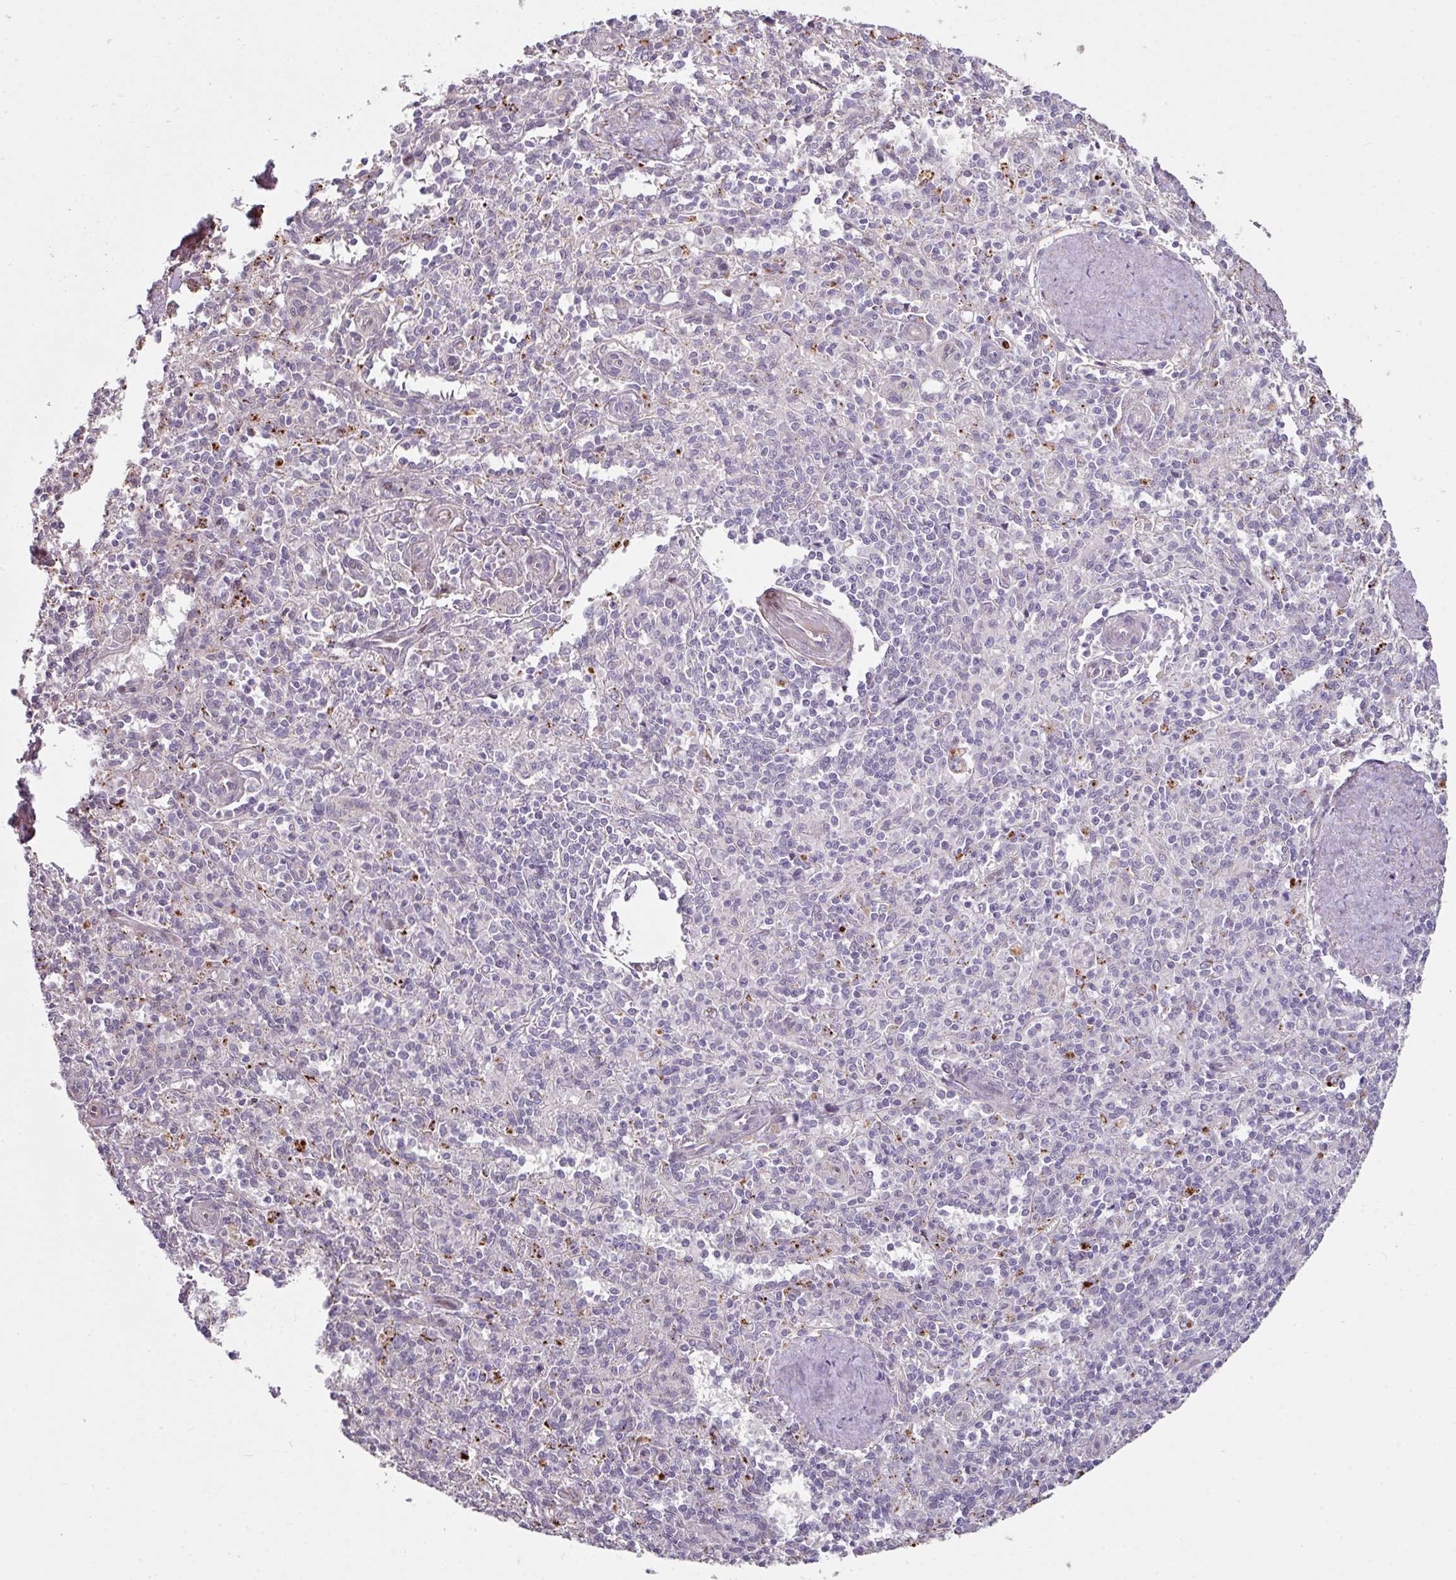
{"staining": {"intensity": "negative", "quantity": "none", "location": "none"}, "tissue": "spleen", "cell_type": "Cells in red pulp", "image_type": "normal", "snomed": [{"axis": "morphology", "description": "Normal tissue, NOS"}, {"axis": "topography", "description": "Spleen"}], "caption": "An immunohistochemistry micrograph of normal spleen is shown. There is no staining in cells in red pulp of spleen.", "gene": "C2orf16", "patient": {"sex": "female", "age": 70}}